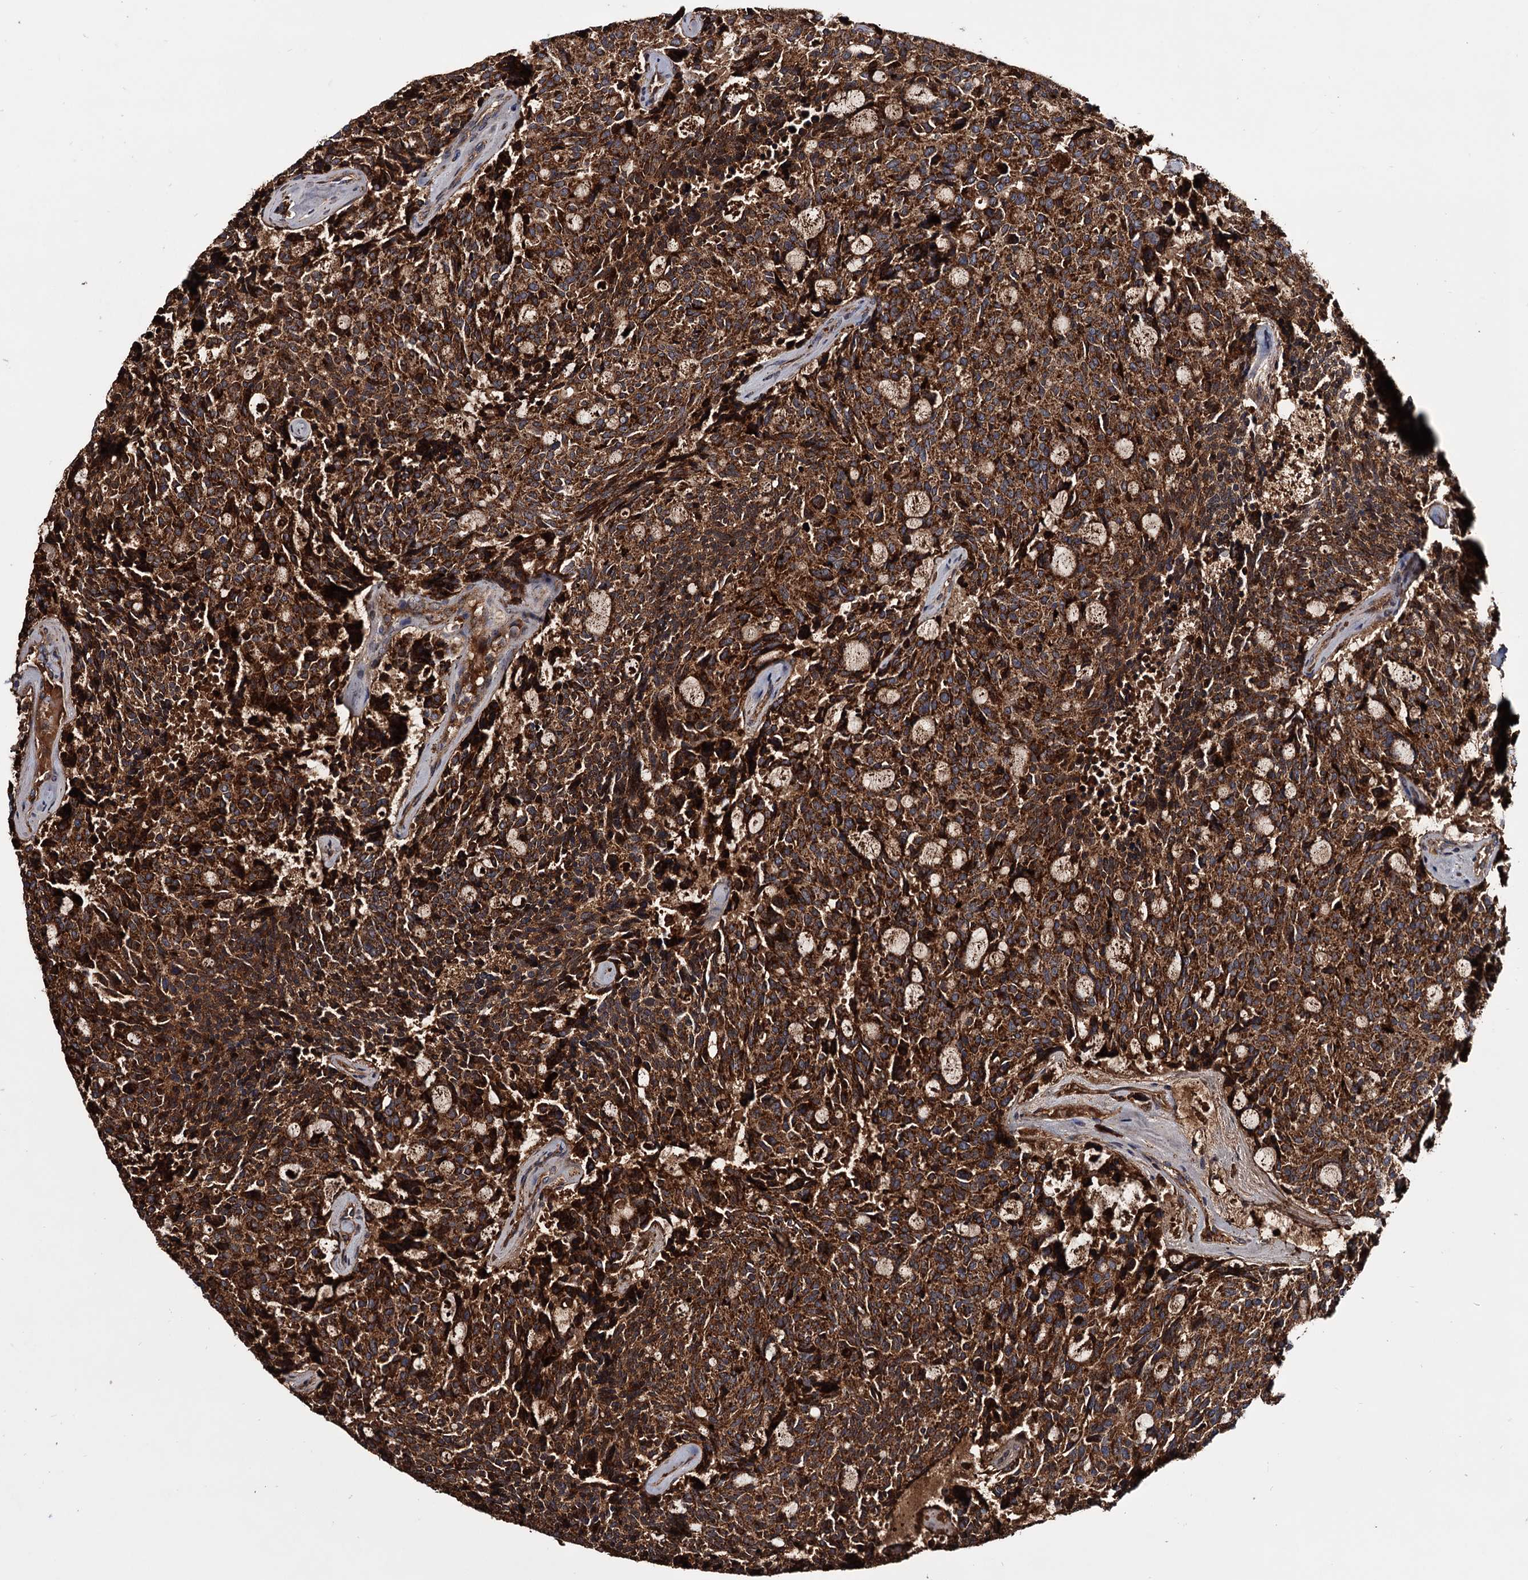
{"staining": {"intensity": "strong", "quantity": ">75%", "location": "cytoplasmic/membranous"}, "tissue": "carcinoid", "cell_type": "Tumor cells", "image_type": "cancer", "snomed": [{"axis": "morphology", "description": "Carcinoid, malignant, NOS"}, {"axis": "topography", "description": "Pancreas"}], "caption": "The micrograph exhibits staining of carcinoid (malignant), revealing strong cytoplasmic/membranous protein expression (brown color) within tumor cells.", "gene": "MRPL42", "patient": {"sex": "female", "age": 54}}